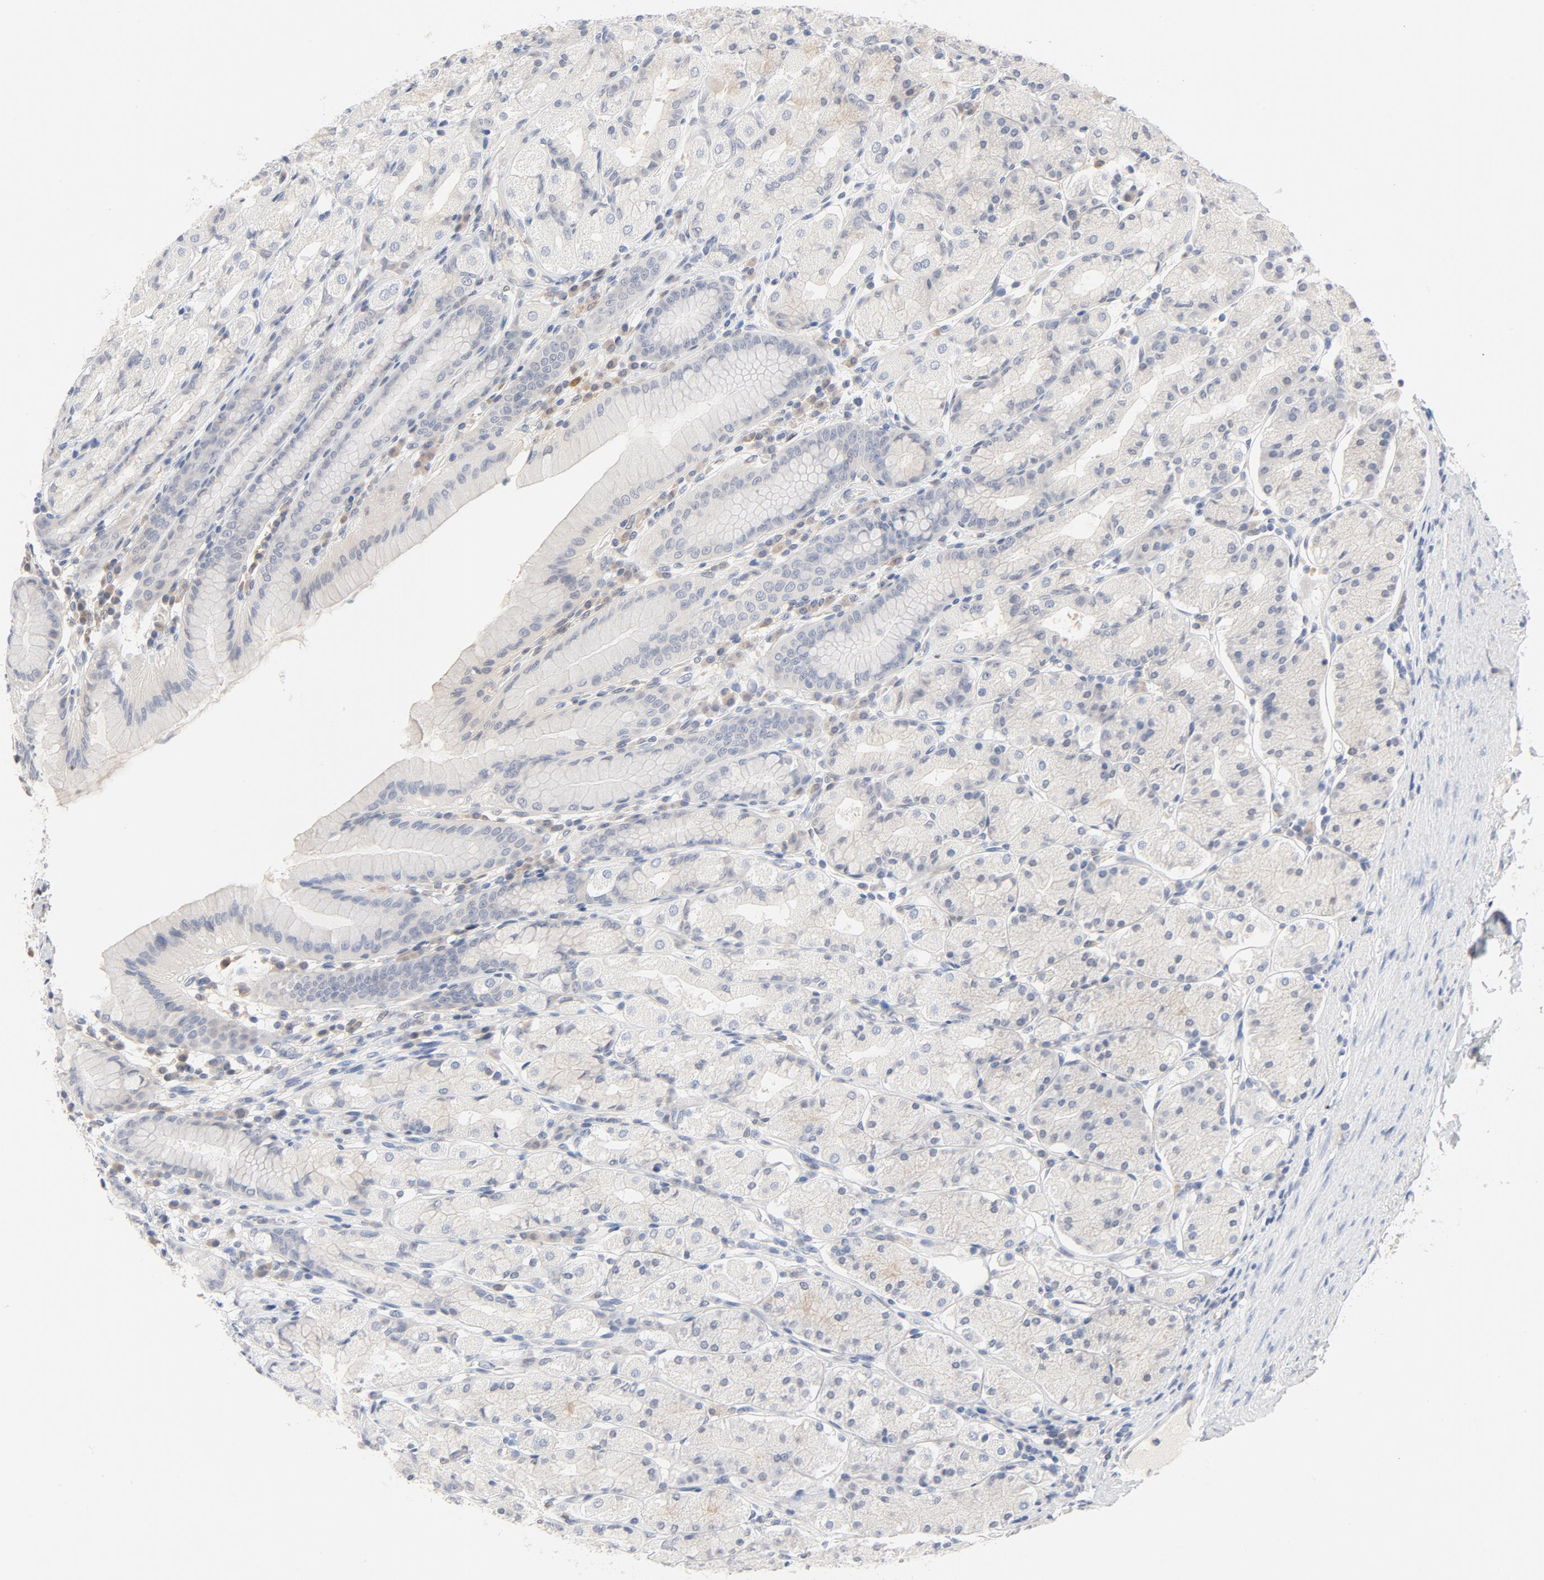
{"staining": {"intensity": "weak", "quantity": "<25%", "location": "cytoplasmic/membranous"}, "tissue": "stomach", "cell_type": "Glandular cells", "image_type": "normal", "snomed": [{"axis": "morphology", "description": "Normal tissue, NOS"}, {"axis": "topography", "description": "Stomach, upper"}], "caption": "Photomicrograph shows no protein positivity in glandular cells of benign stomach. Nuclei are stained in blue.", "gene": "STAT1", "patient": {"sex": "male", "age": 68}}